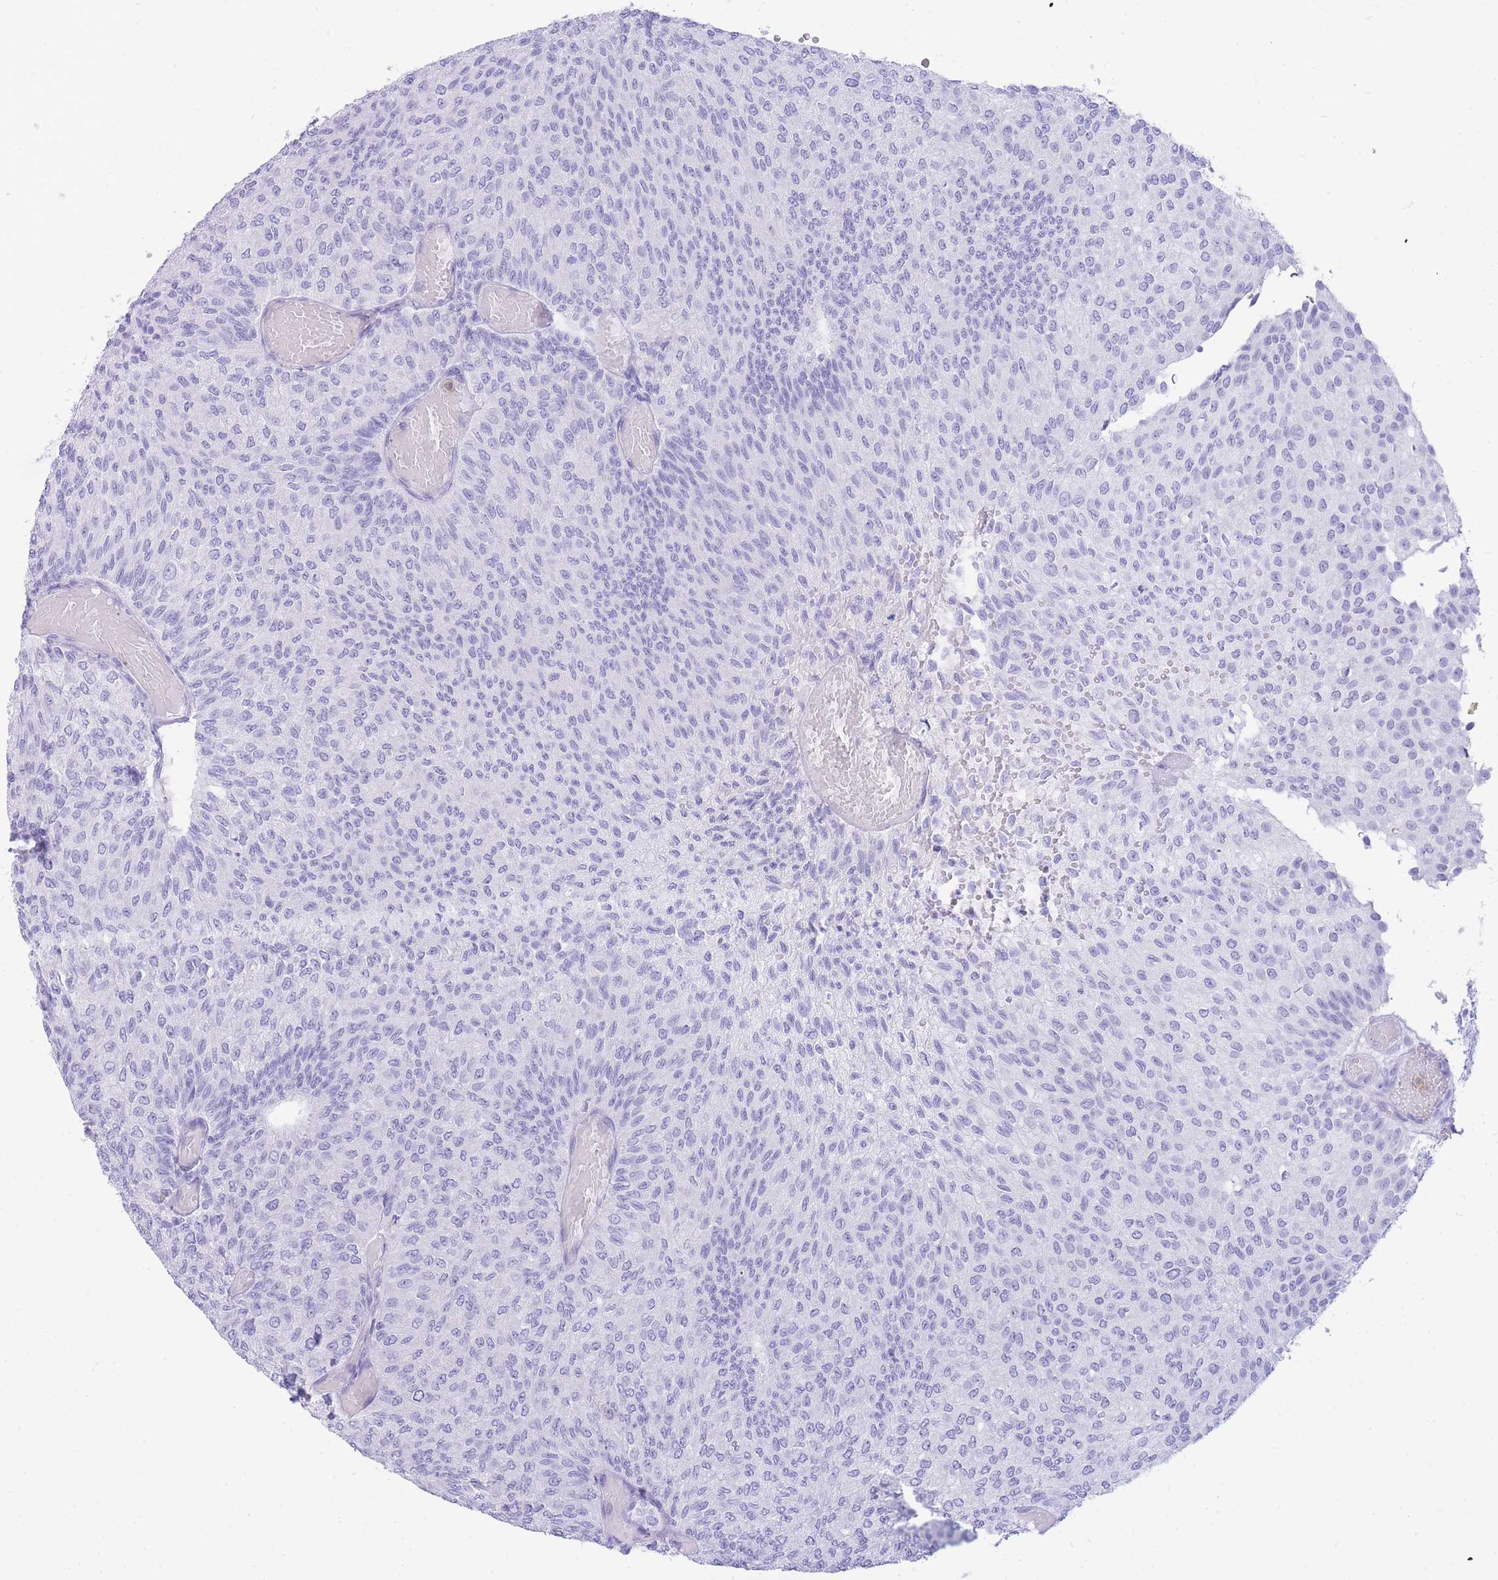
{"staining": {"intensity": "negative", "quantity": "none", "location": "none"}, "tissue": "urothelial cancer", "cell_type": "Tumor cells", "image_type": "cancer", "snomed": [{"axis": "morphology", "description": "Urothelial carcinoma, Low grade"}, {"axis": "topography", "description": "Urinary bladder"}], "caption": "Tumor cells are negative for brown protein staining in urothelial cancer. (DAB IHC, high magnification).", "gene": "HERC1", "patient": {"sex": "male", "age": 78}}